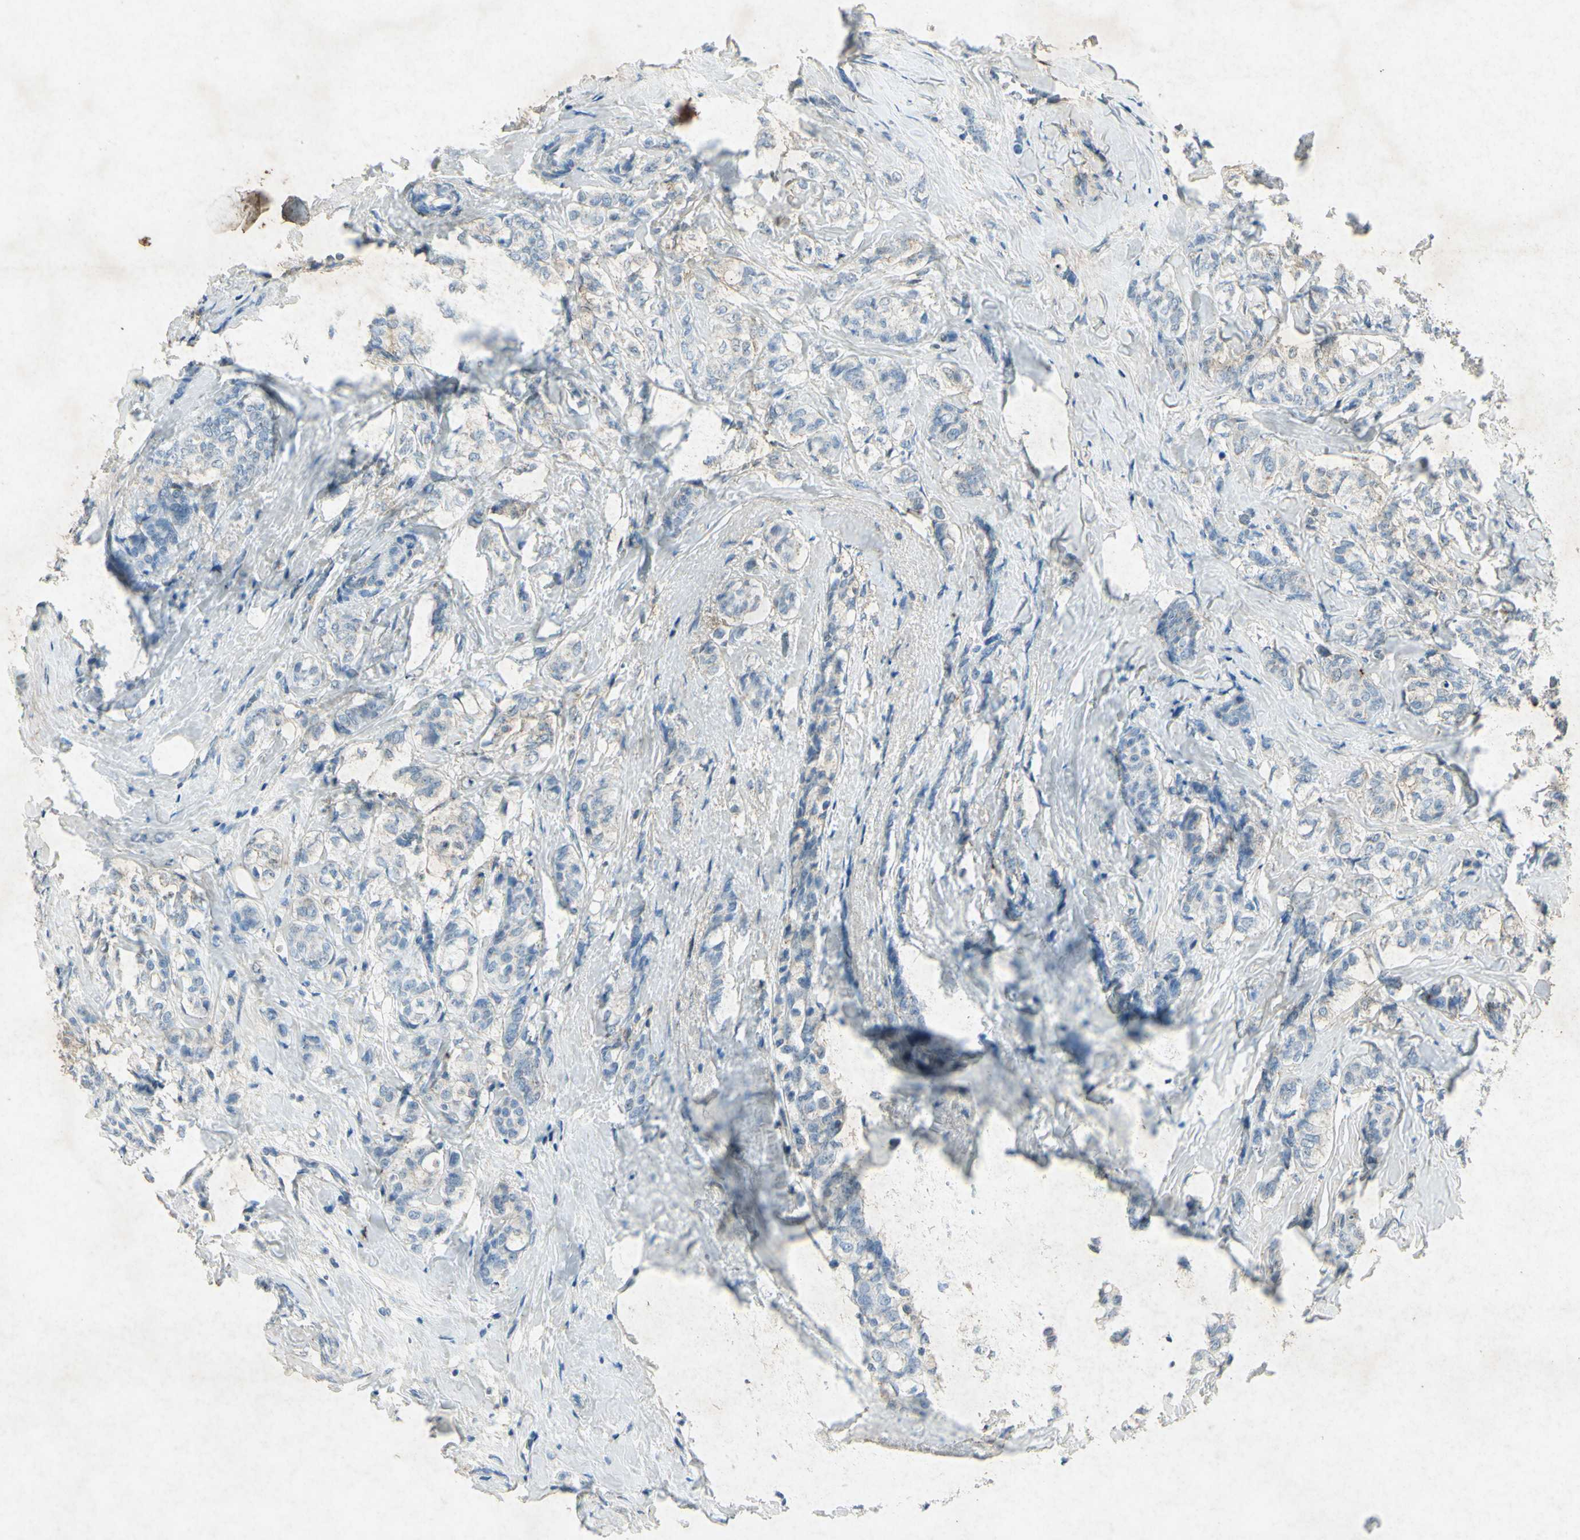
{"staining": {"intensity": "negative", "quantity": "none", "location": "none"}, "tissue": "breast cancer", "cell_type": "Tumor cells", "image_type": "cancer", "snomed": [{"axis": "morphology", "description": "Lobular carcinoma"}, {"axis": "topography", "description": "Breast"}], "caption": "This micrograph is of breast cancer (lobular carcinoma) stained with immunohistochemistry to label a protein in brown with the nuclei are counter-stained blue. There is no positivity in tumor cells. The staining is performed using DAB brown chromogen with nuclei counter-stained in using hematoxylin.", "gene": "SNAP91", "patient": {"sex": "female", "age": 60}}